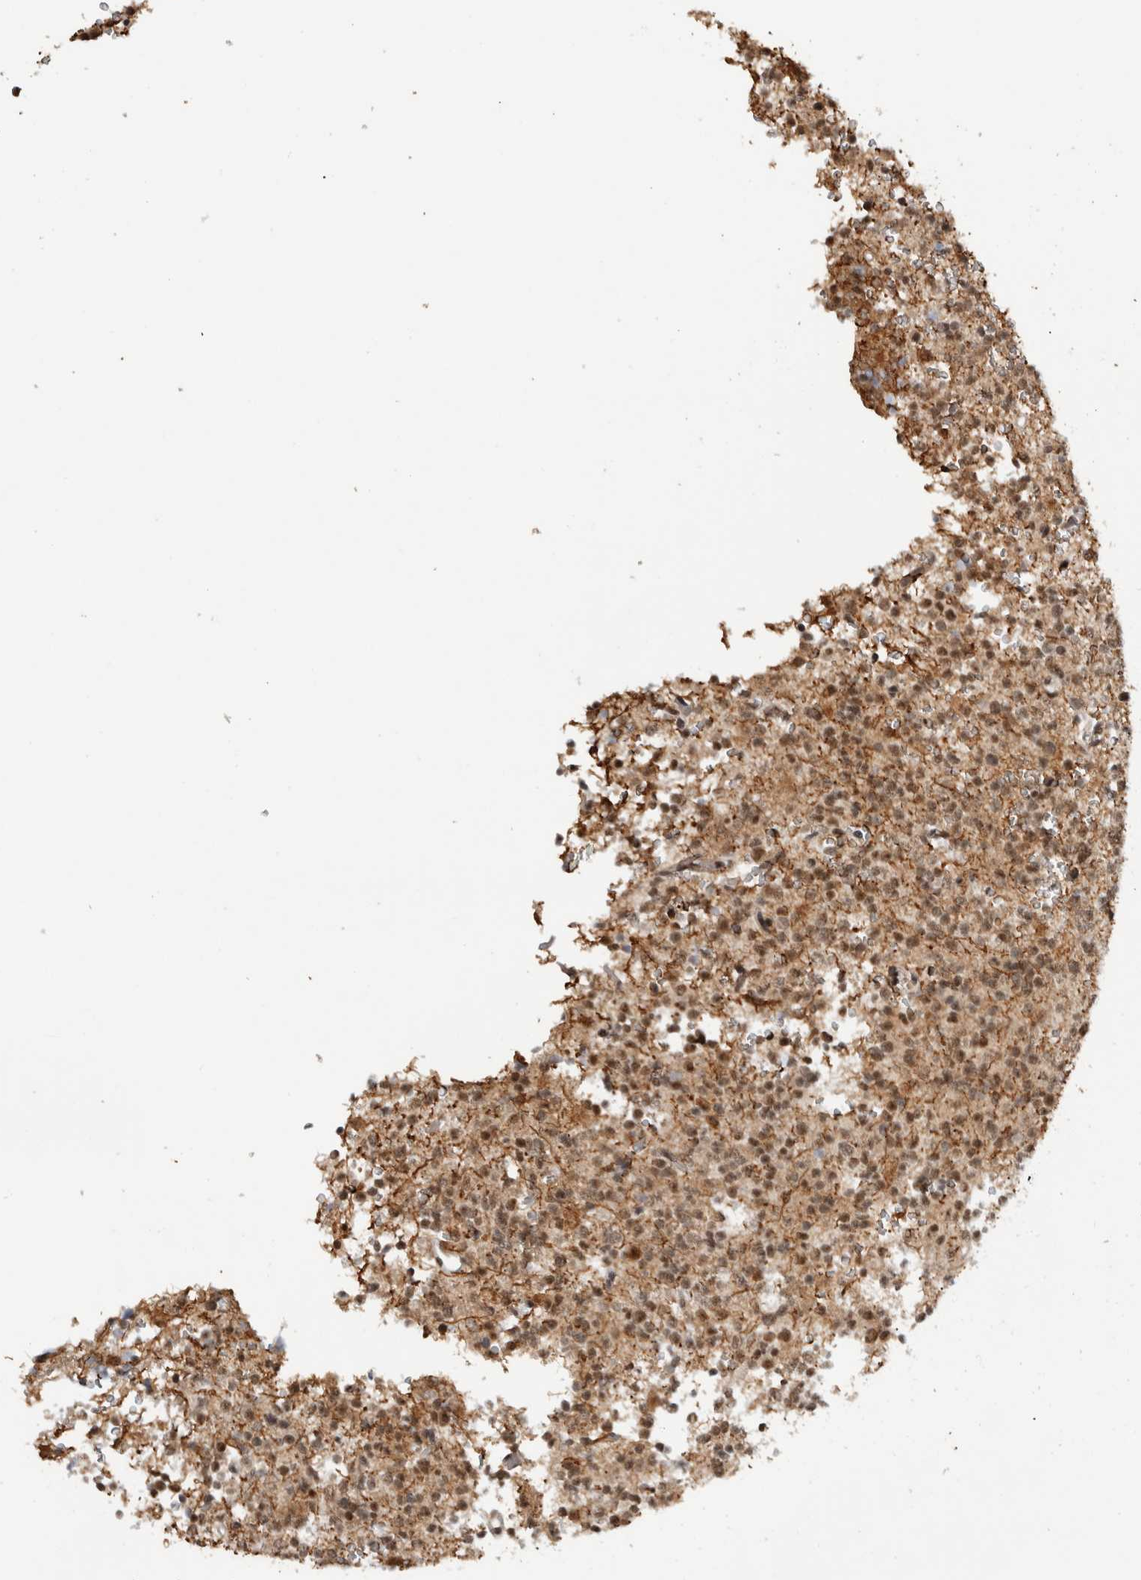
{"staining": {"intensity": "moderate", "quantity": ">75%", "location": "nuclear"}, "tissue": "glioma", "cell_type": "Tumor cells", "image_type": "cancer", "snomed": [{"axis": "morphology", "description": "Glioma, malignant, High grade"}, {"axis": "topography", "description": "Brain"}], "caption": "A medium amount of moderate nuclear staining is seen in about >75% of tumor cells in glioma tissue.", "gene": "NCAPG2", "patient": {"sex": "female", "age": 62}}